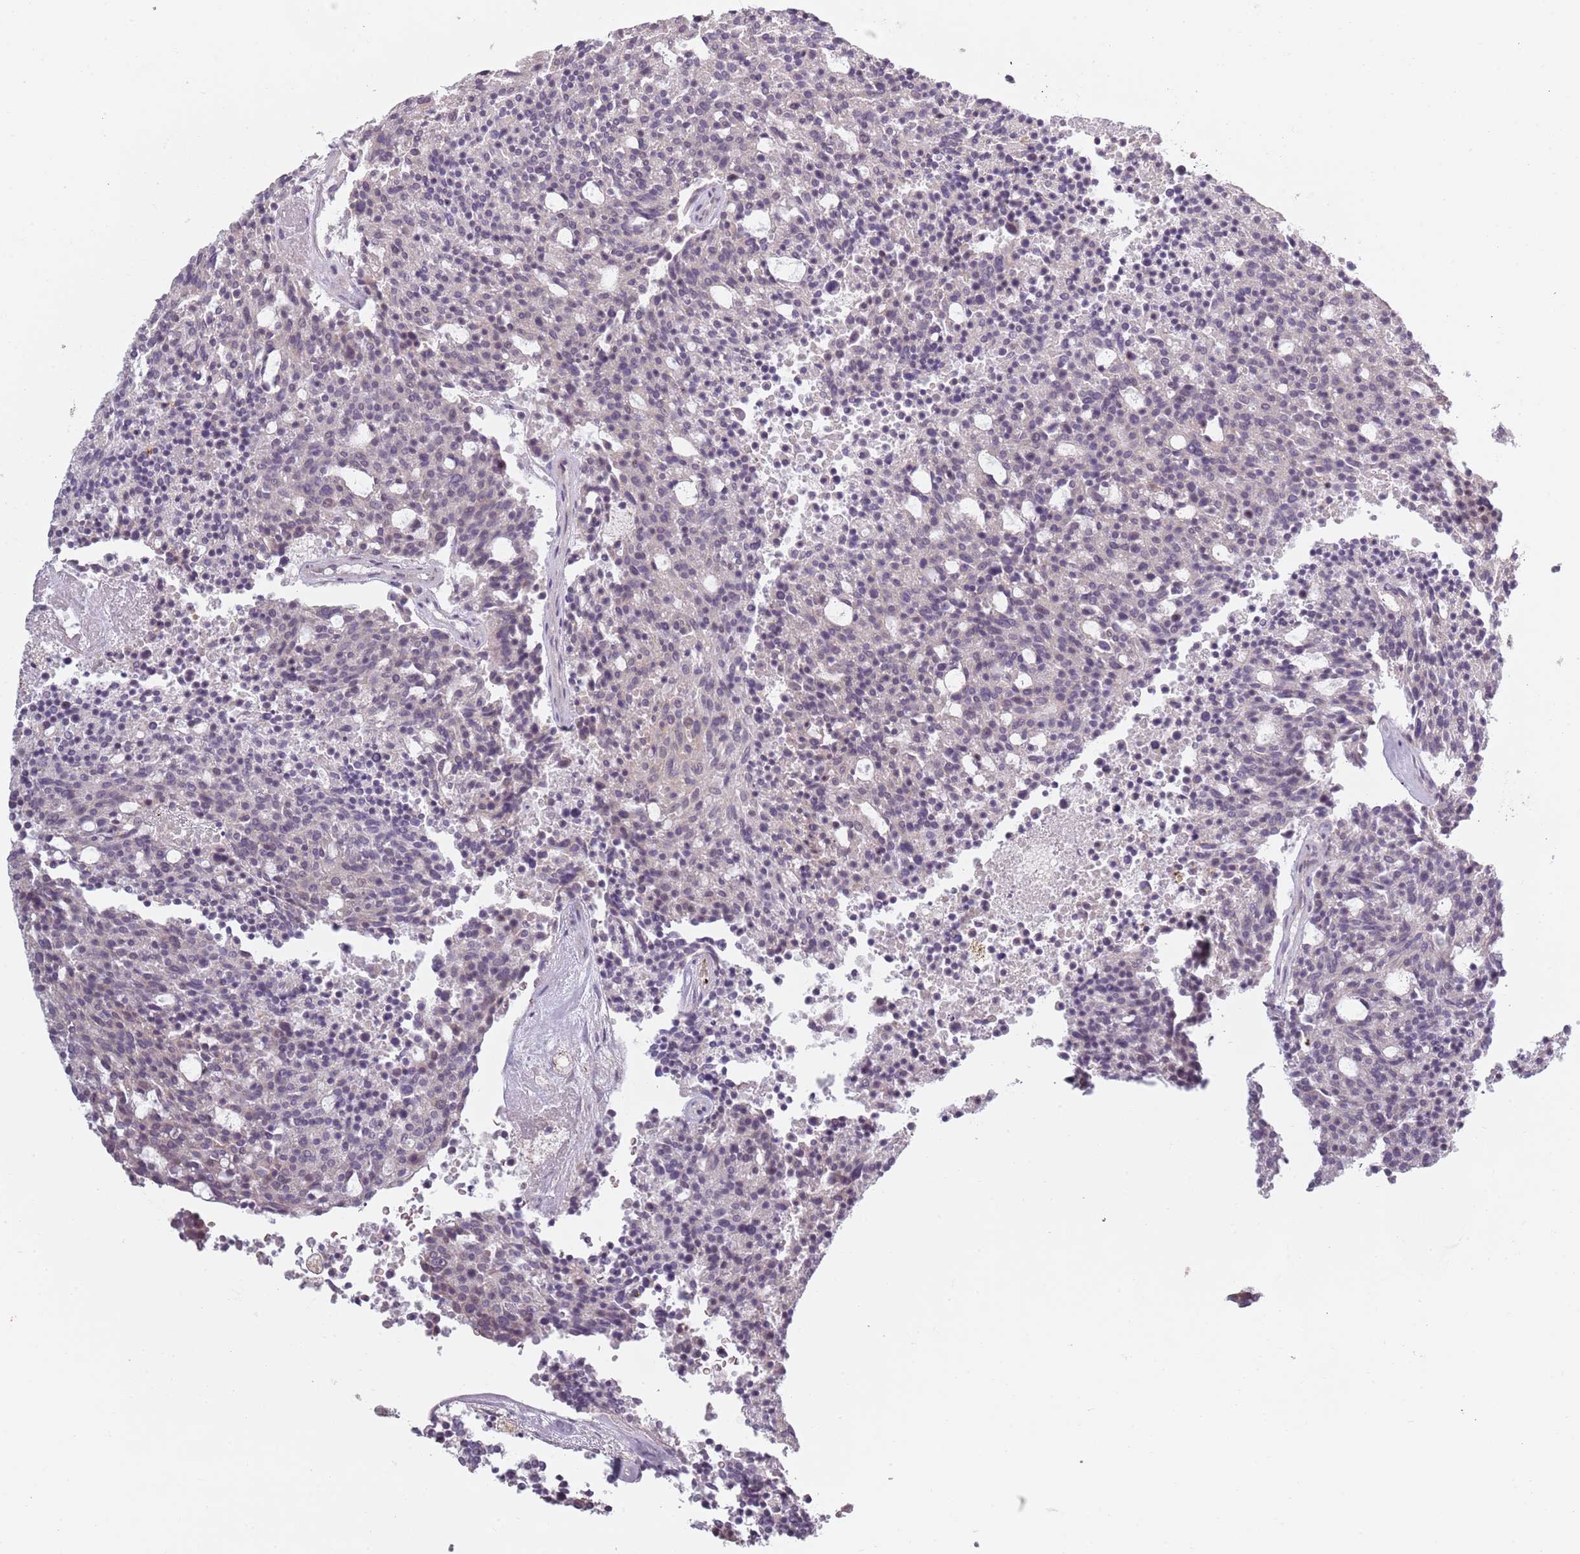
{"staining": {"intensity": "negative", "quantity": "none", "location": "none"}, "tissue": "carcinoid", "cell_type": "Tumor cells", "image_type": "cancer", "snomed": [{"axis": "morphology", "description": "Carcinoid, malignant, NOS"}, {"axis": "topography", "description": "Pancreas"}], "caption": "Immunohistochemistry image of neoplastic tissue: carcinoid stained with DAB demonstrates no significant protein expression in tumor cells. (DAB immunohistochemistry, high magnification).", "gene": "CC2D2B", "patient": {"sex": "female", "age": 54}}